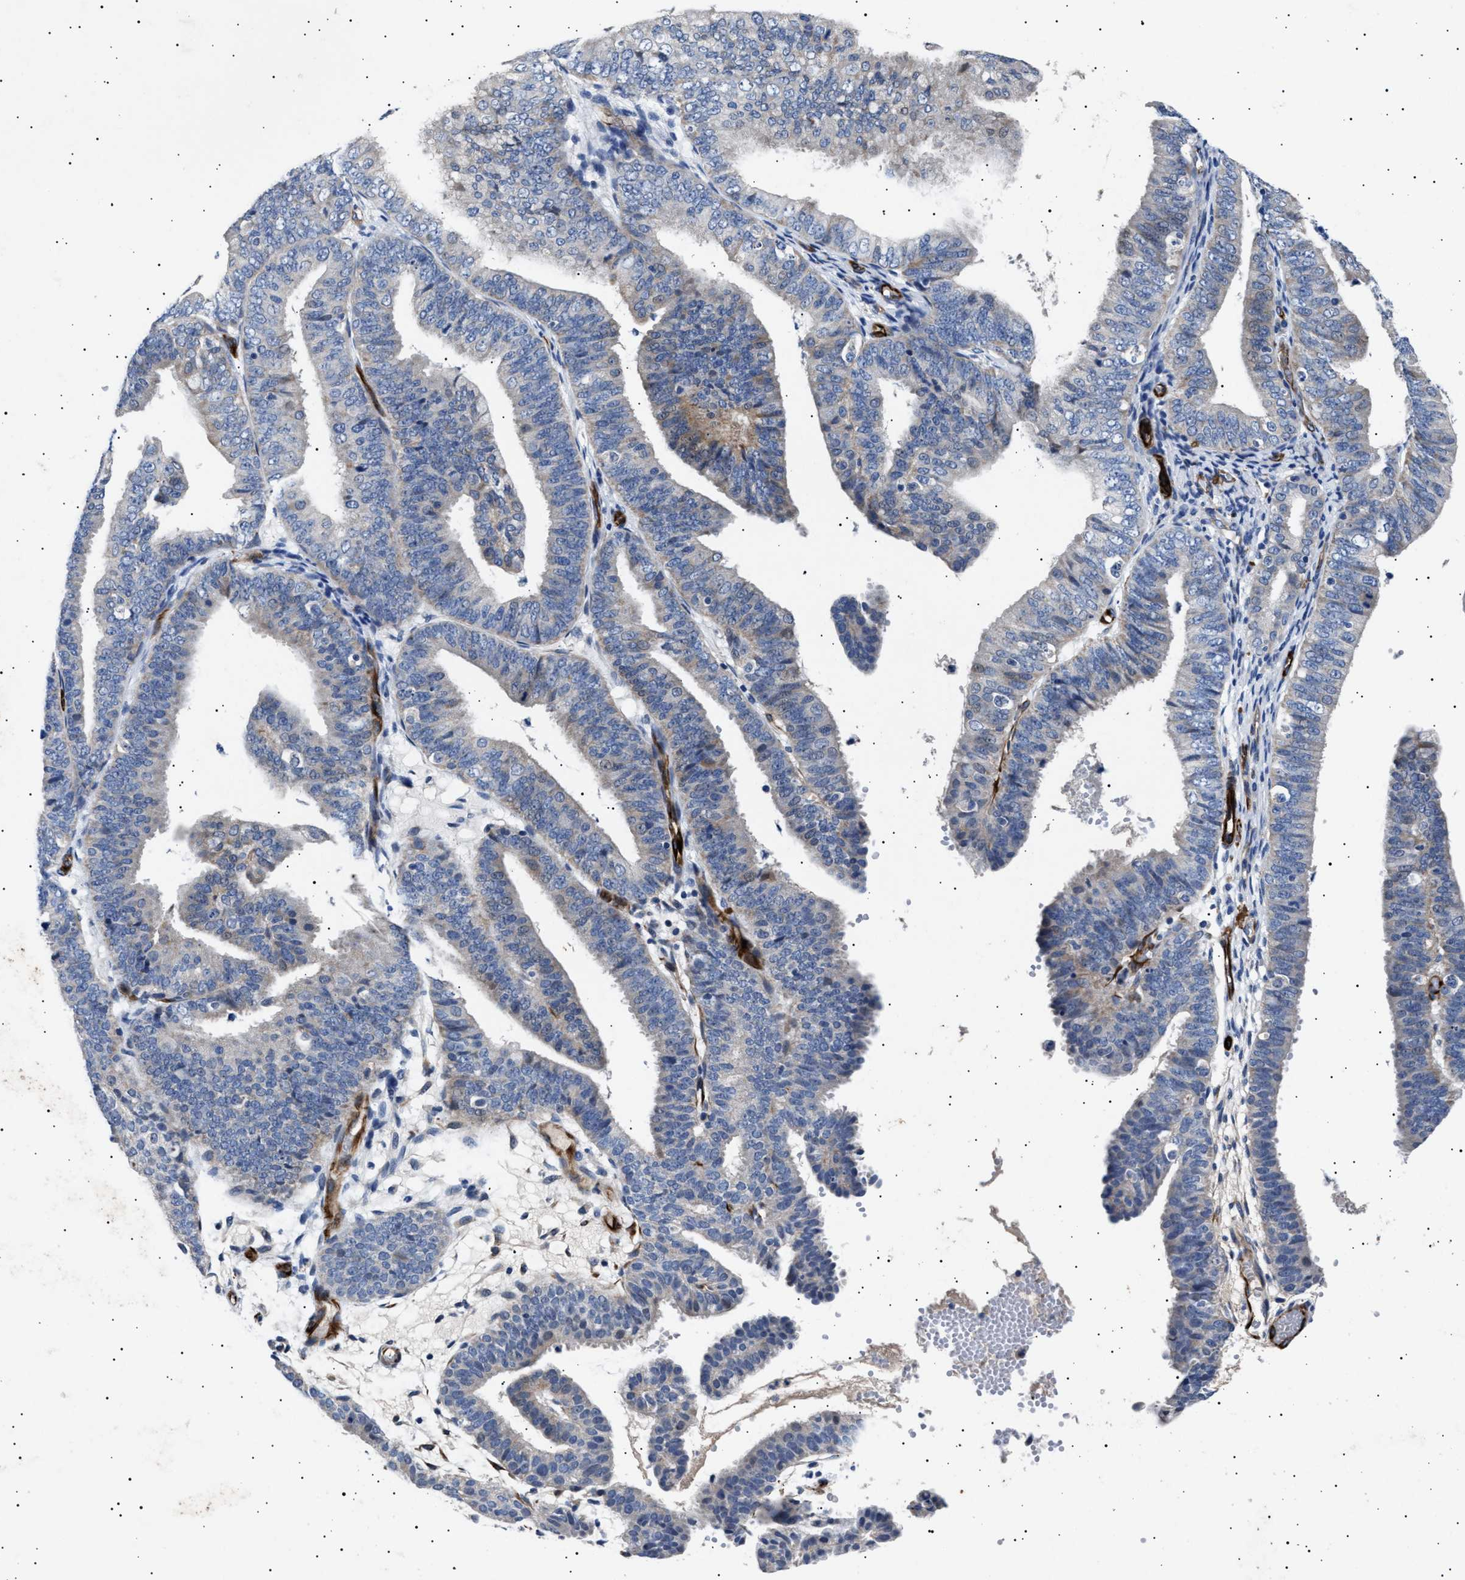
{"staining": {"intensity": "weak", "quantity": "<25%", "location": "cytoplasmic/membranous"}, "tissue": "endometrial cancer", "cell_type": "Tumor cells", "image_type": "cancer", "snomed": [{"axis": "morphology", "description": "Adenocarcinoma, NOS"}, {"axis": "topography", "description": "Endometrium"}], "caption": "The photomicrograph reveals no significant staining in tumor cells of adenocarcinoma (endometrial).", "gene": "OLFML2A", "patient": {"sex": "female", "age": 63}}